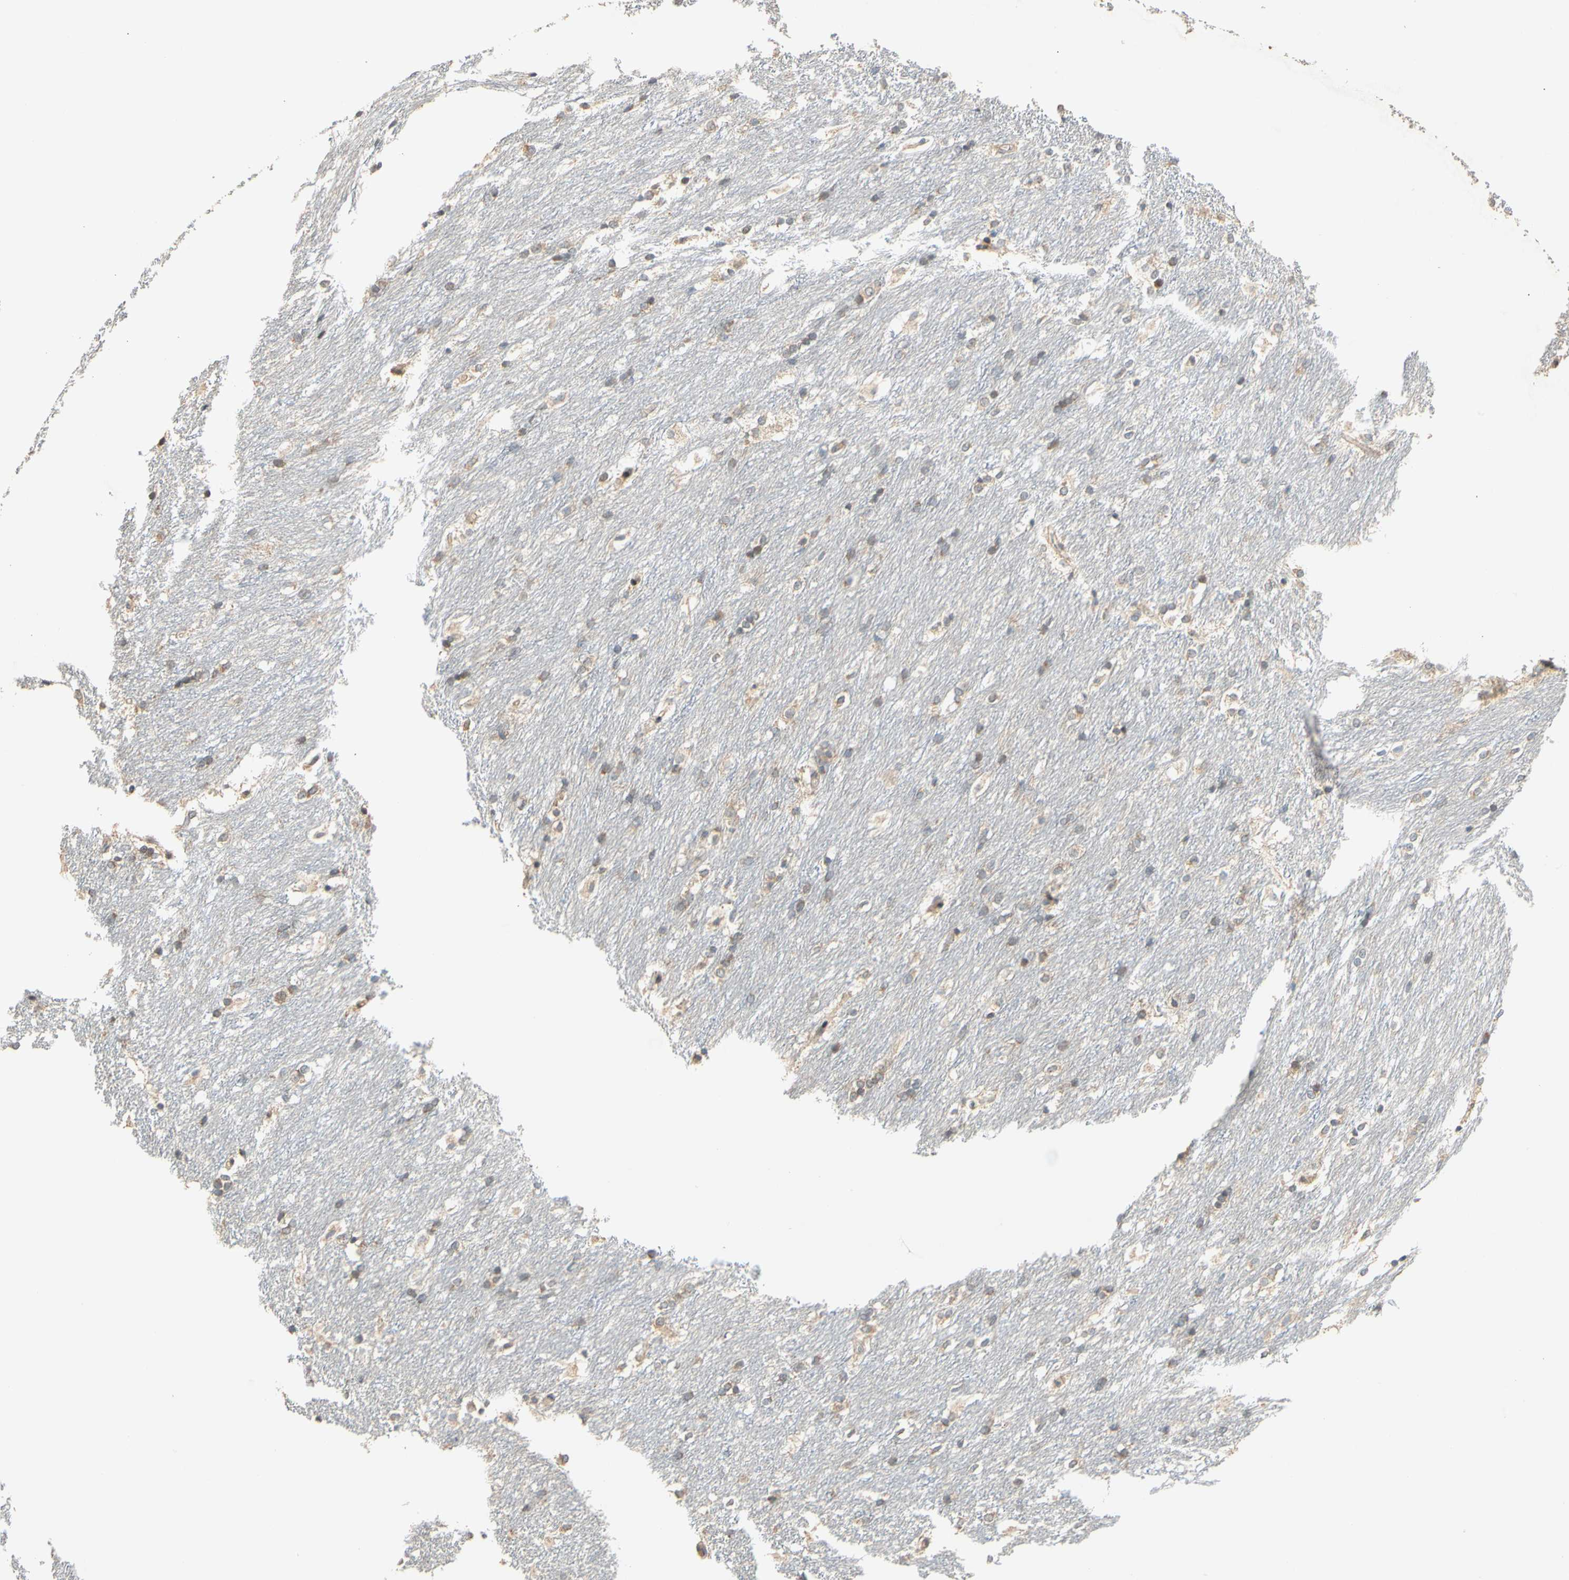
{"staining": {"intensity": "weak", "quantity": "25%-75%", "location": "cytoplasmic/membranous"}, "tissue": "caudate", "cell_type": "Glial cells", "image_type": "normal", "snomed": [{"axis": "morphology", "description": "Normal tissue, NOS"}, {"axis": "topography", "description": "Lateral ventricle wall"}], "caption": "DAB (3,3'-diaminobenzidine) immunohistochemical staining of benign caudate demonstrates weak cytoplasmic/membranous protein positivity in approximately 25%-75% of glial cells. (DAB (3,3'-diaminobenzidine) = brown stain, brightfield microscopy at high magnification).", "gene": "ANKHD1", "patient": {"sex": "female", "age": 19}}